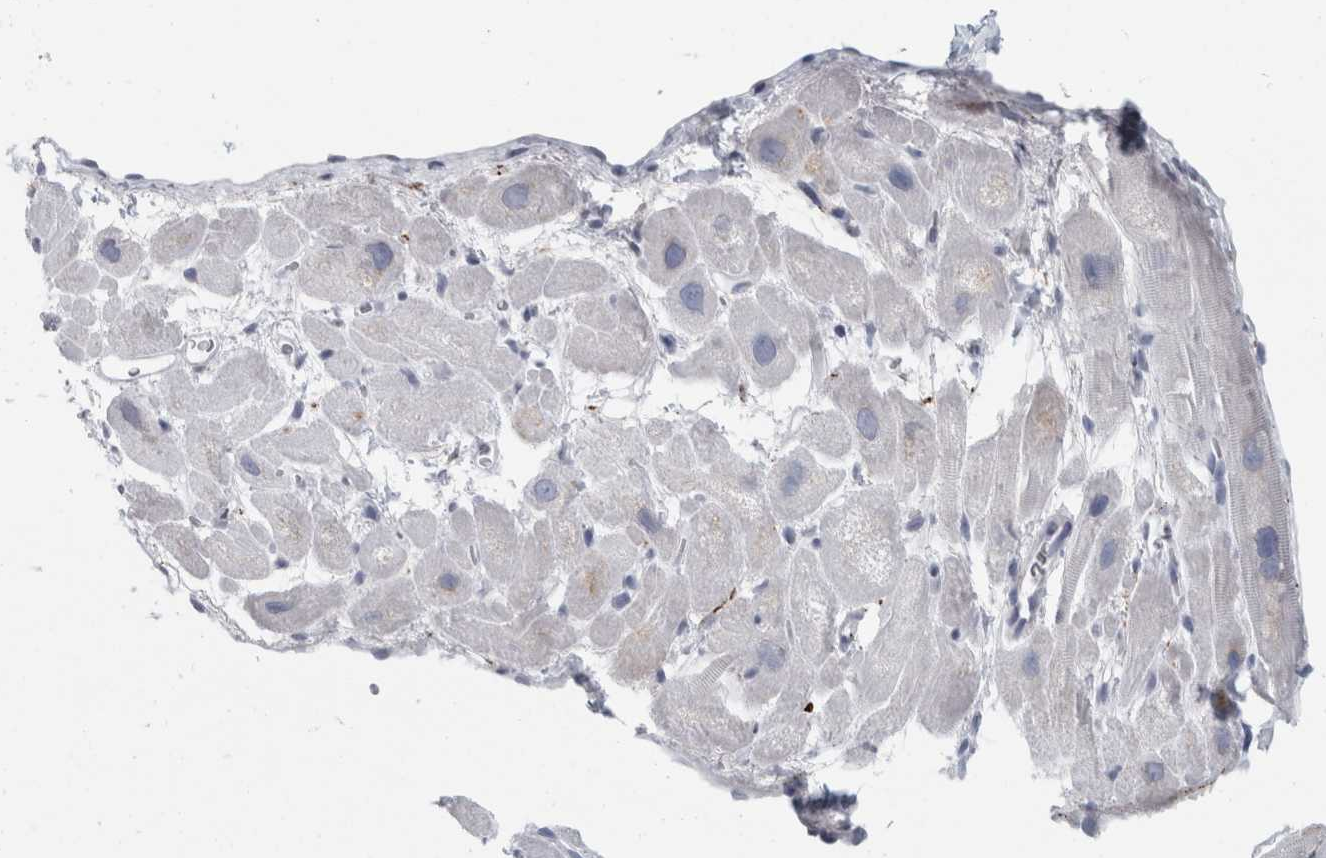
{"staining": {"intensity": "moderate", "quantity": "<25%", "location": "cytoplasmic/membranous"}, "tissue": "heart muscle", "cell_type": "Cardiomyocytes", "image_type": "normal", "snomed": [{"axis": "morphology", "description": "Normal tissue, NOS"}, {"axis": "topography", "description": "Heart"}], "caption": "This micrograph demonstrates immunohistochemistry (IHC) staining of normal heart muscle, with low moderate cytoplasmic/membranous expression in about <25% of cardiomyocytes.", "gene": "CPE", "patient": {"sex": "male", "age": 49}}